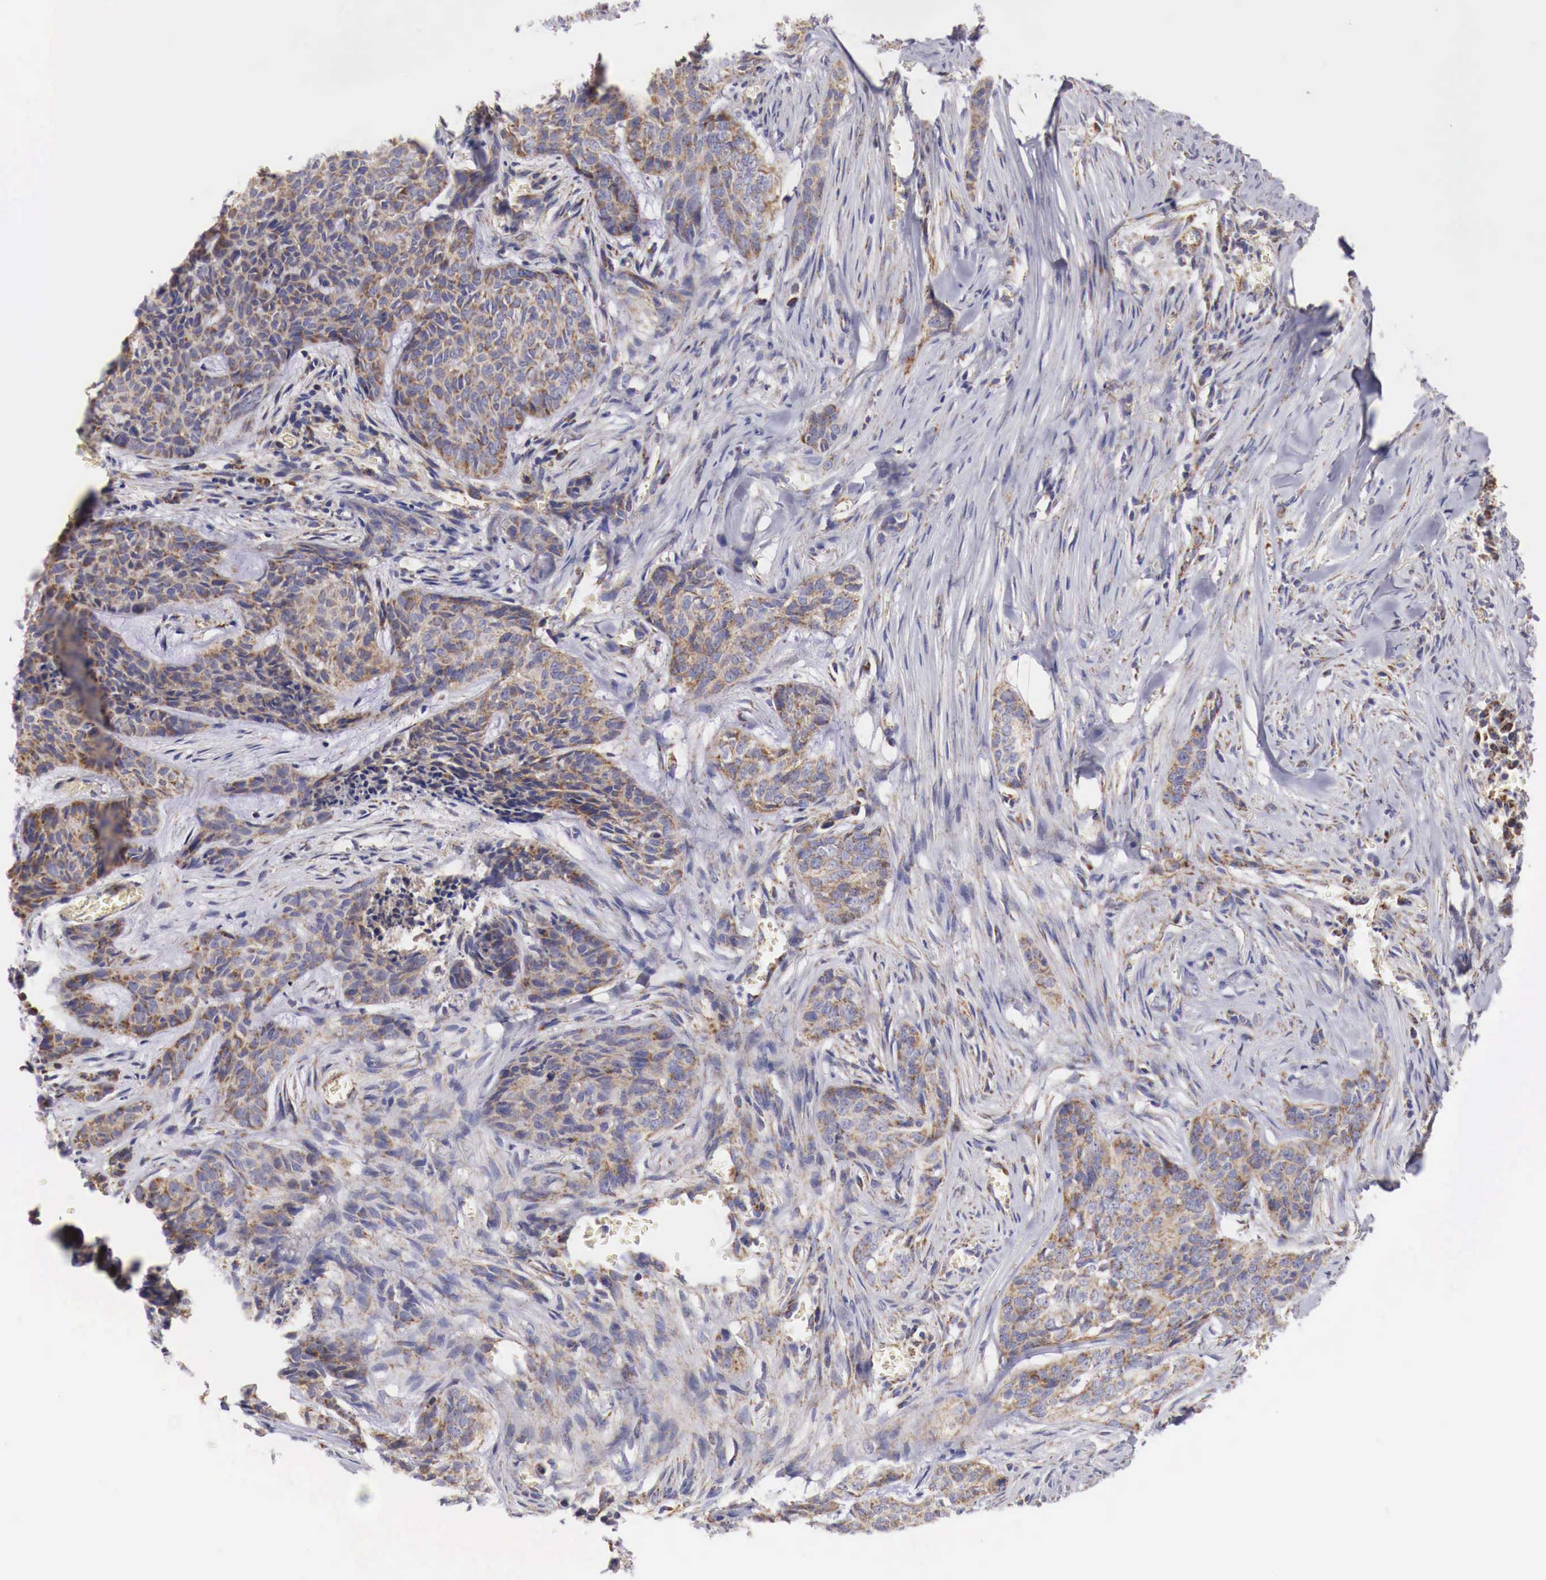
{"staining": {"intensity": "weak", "quantity": "25%-75%", "location": "cytoplasmic/membranous"}, "tissue": "skin cancer", "cell_type": "Tumor cells", "image_type": "cancer", "snomed": [{"axis": "morphology", "description": "Normal tissue, NOS"}, {"axis": "morphology", "description": "Basal cell carcinoma"}, {"axis": "topography", "description": "Skin"}], "caption": "A histopathology image showing weak cytoplasmic/membranous positivity in approximately 25%-75% of tumor cells in skin basal cell carcinoma, as visualized by brown immunohistochemical staining.", "gene": "XPNPEP3", "patient": {"sex": "female", "age": 65}}